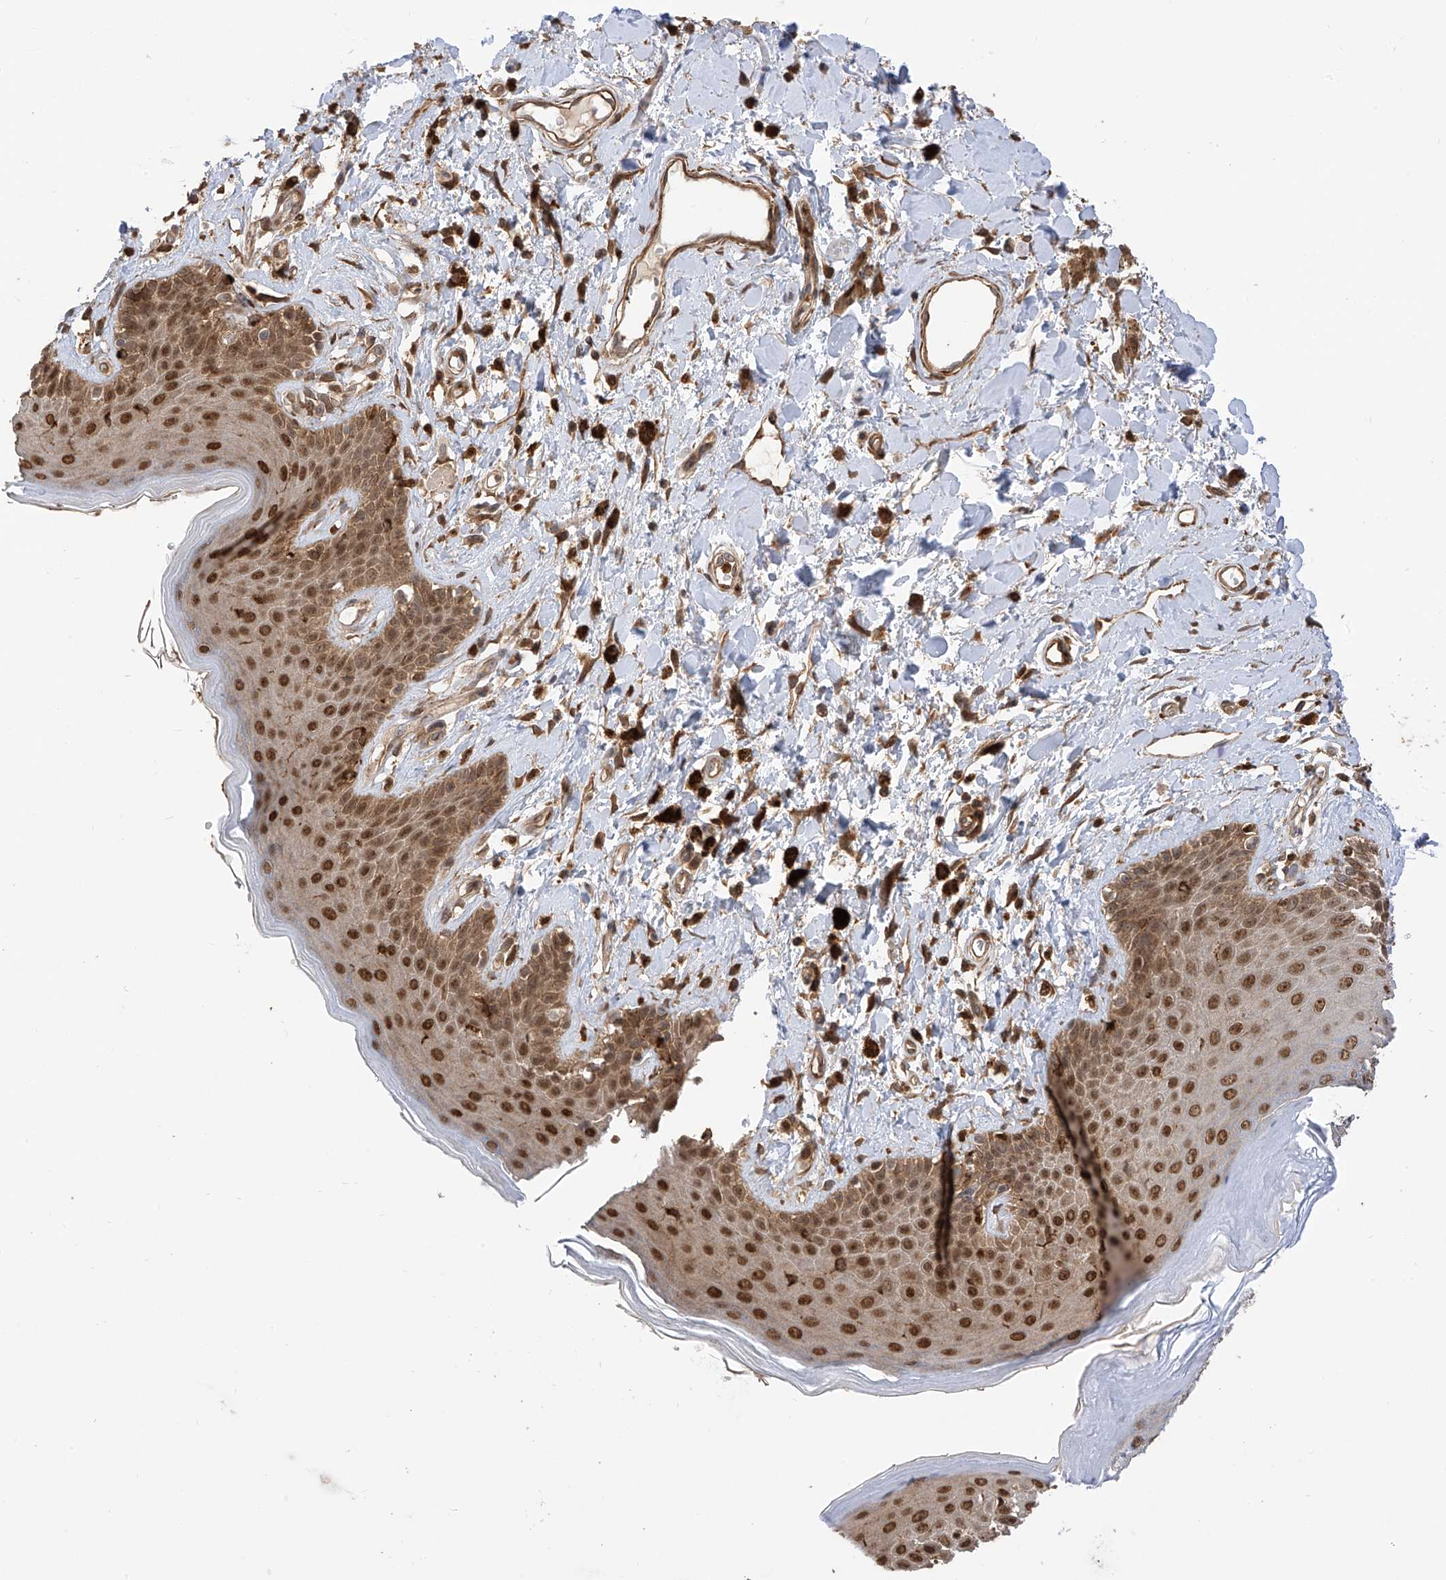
{"staining": {"intensity": "strong", "quantity": ">75%", "location": "nuclear"}, "tissue": "skin", "cell_type": "Epidermal cells", "image_type": "normal", "snomed": [{"axis": "morphology", "description": "Normal tissue, NOS"}, {"axis": "topography", "description": "Anal"}], "caption": "Brown immunohistochemical staining in normal human skin exhibits strong nuclear staining in approximately >75% of epidermal cells. (DAB (3,3'-diaminobenzidine) = brown stain, brightfield microscopy at high magnification).", "gene": "ATAD2B", "patient": {"sex": "female", "age": 78}}